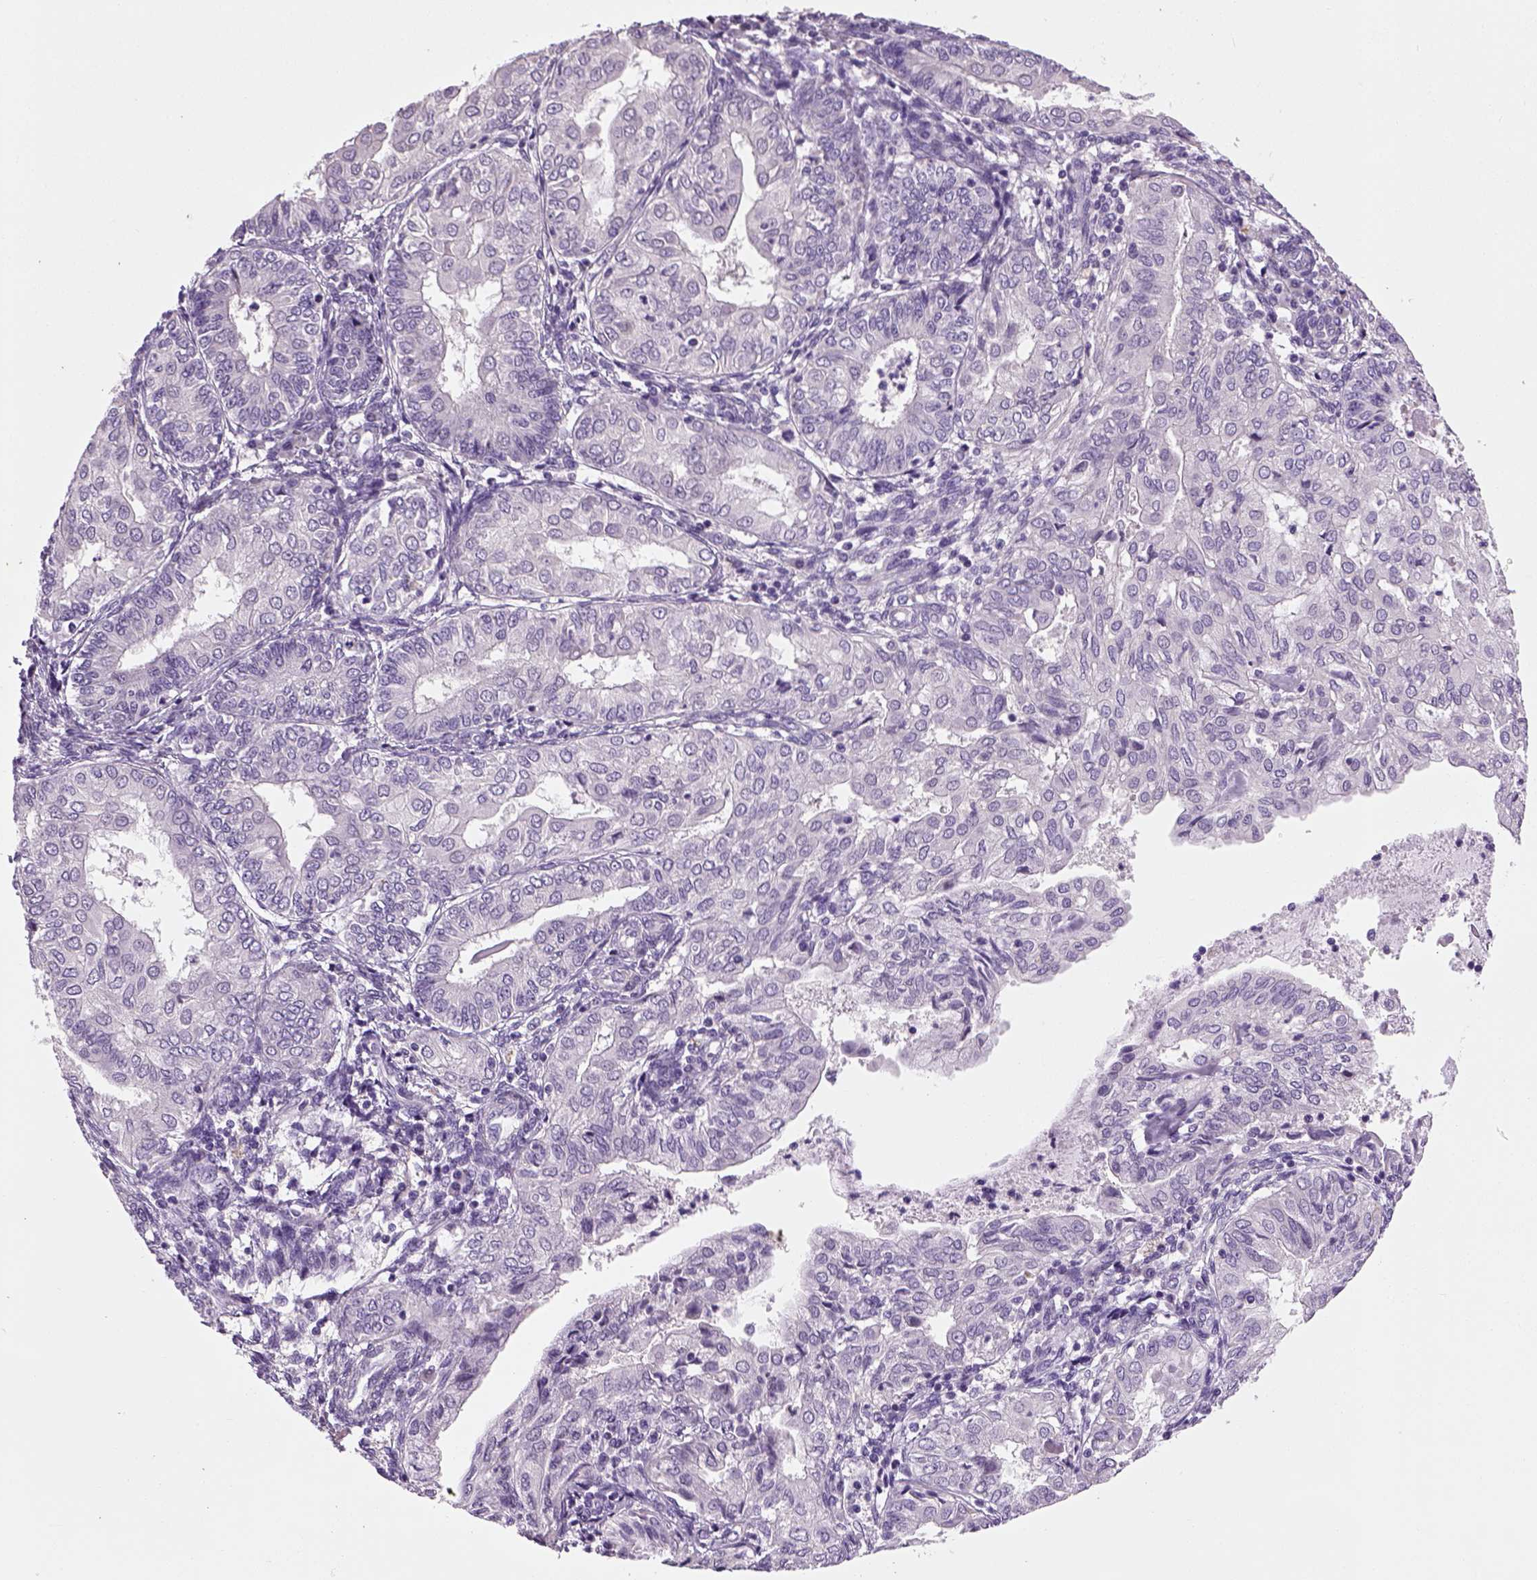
{"staining": {"intensity": "negative", "quantity": "none", "location": "none"}, "tissue": "endometrial cancer", "cell_type": "Tumor cells", "image_type": "cancer", "snomed": [{"axis": "morphology", "description": "Adenocarcinoma, NOS"}, {"axis": "topography", "description": "Endometrium"}], "caption": "Endometrial cancer was stained to show a protein in brown. There is no significant positivity in tumor cells.", "gene": "ELOVL3", "patient": {"sex": "female", "age": 68}}